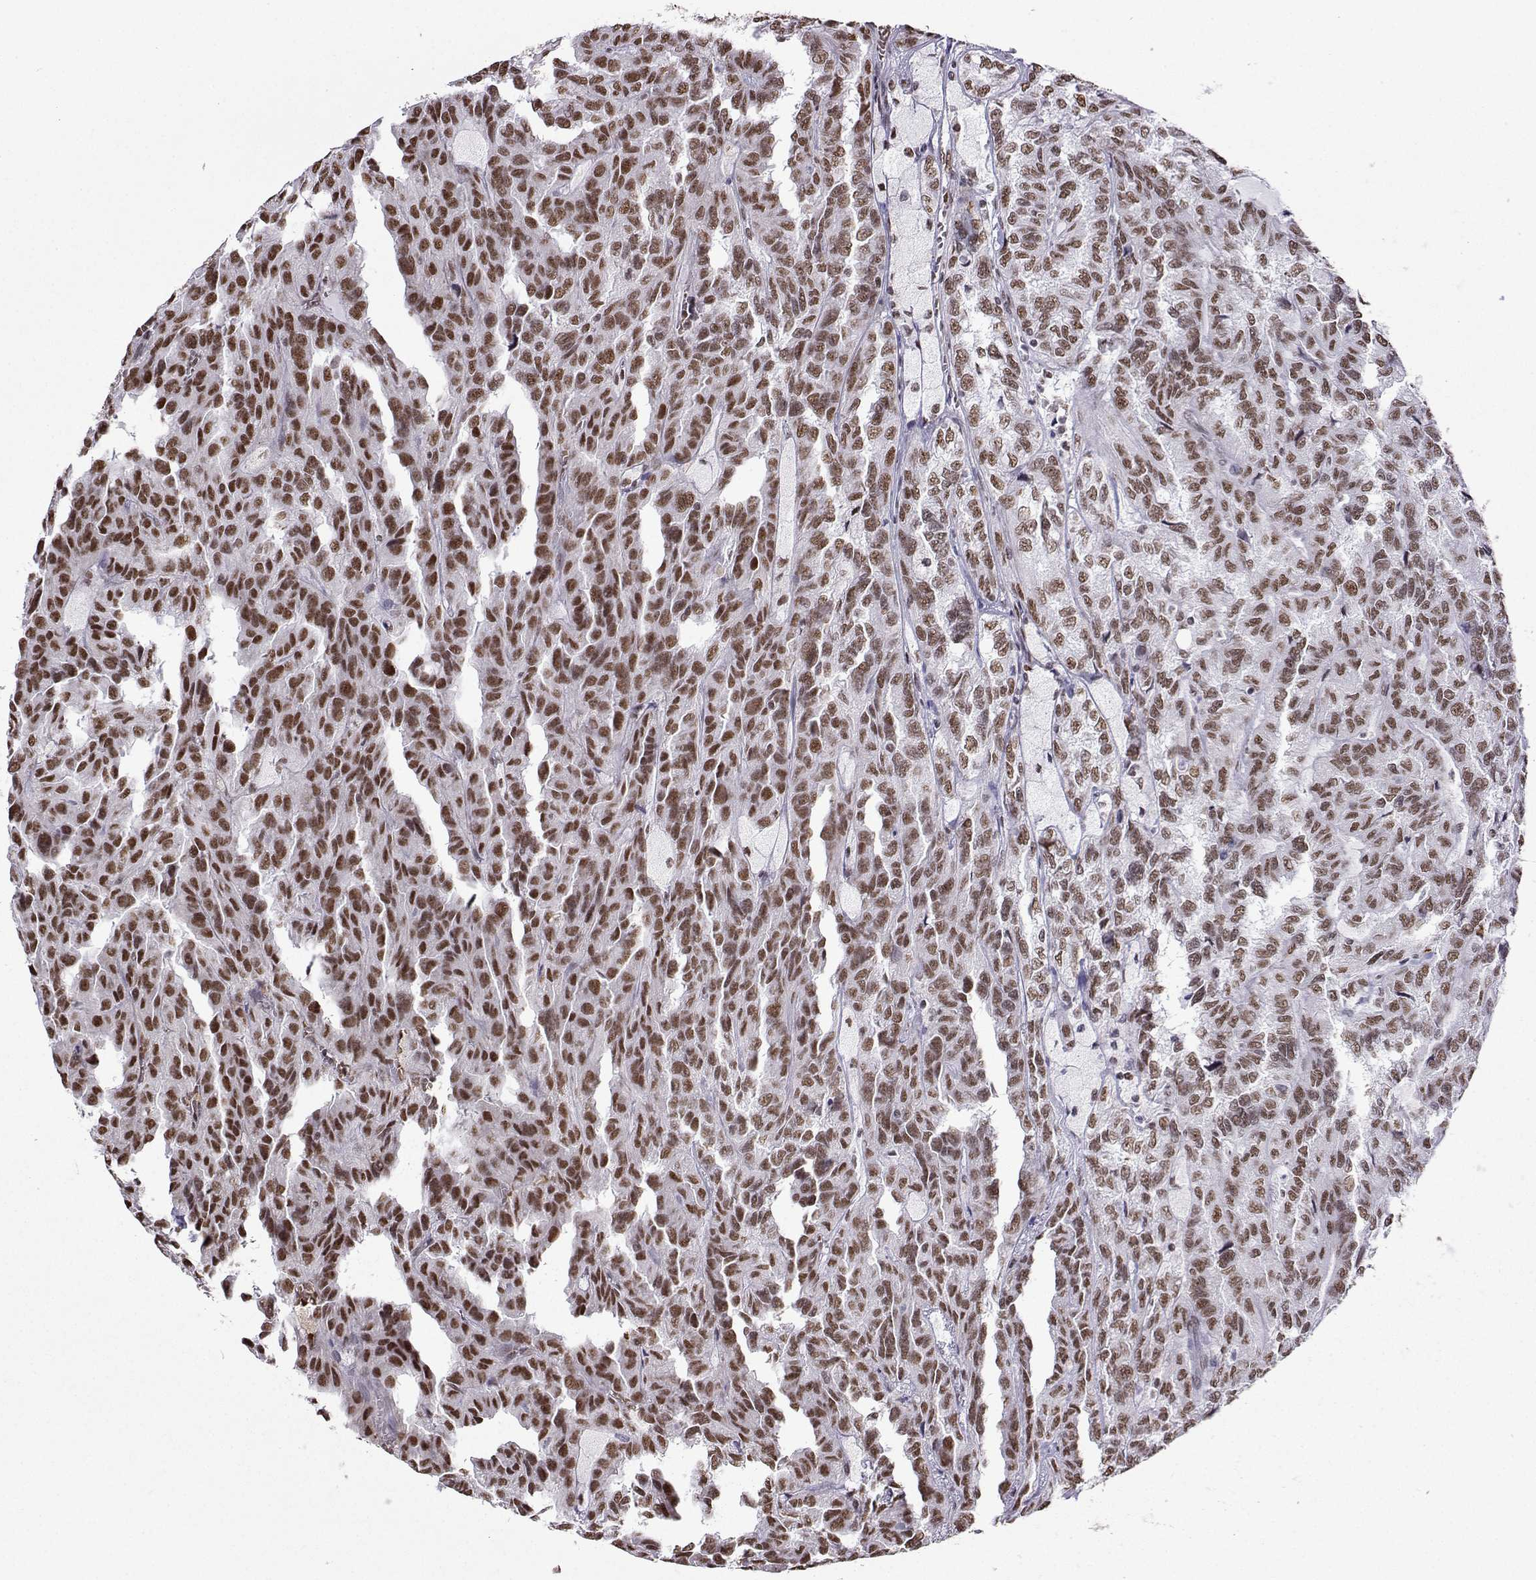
{"staining": {"intensity": "moderate", "quantity": ">75%", "location": "nuclear"}, "tissue": "renal cancer", "cell_type": "Tumor cells", "image_type": "cancer", "snomed": [{"axis": "morphology", "description": "Adenocarcinoma, NOS"}, {"axis": "topography", "description": "Kidney"}], "caption": "A brown stain highlights moderate nuclear positivity of a protein in human renal cancer tumor cells. The protein of interest is stained brown, and the nuclei are stained in blue (DAB (3,3'-diaminobenzidine) IHC with brightfield microscopy, high magnification).", "gene": "CCNK", "patient": {"sex": "male", "age": 79}}